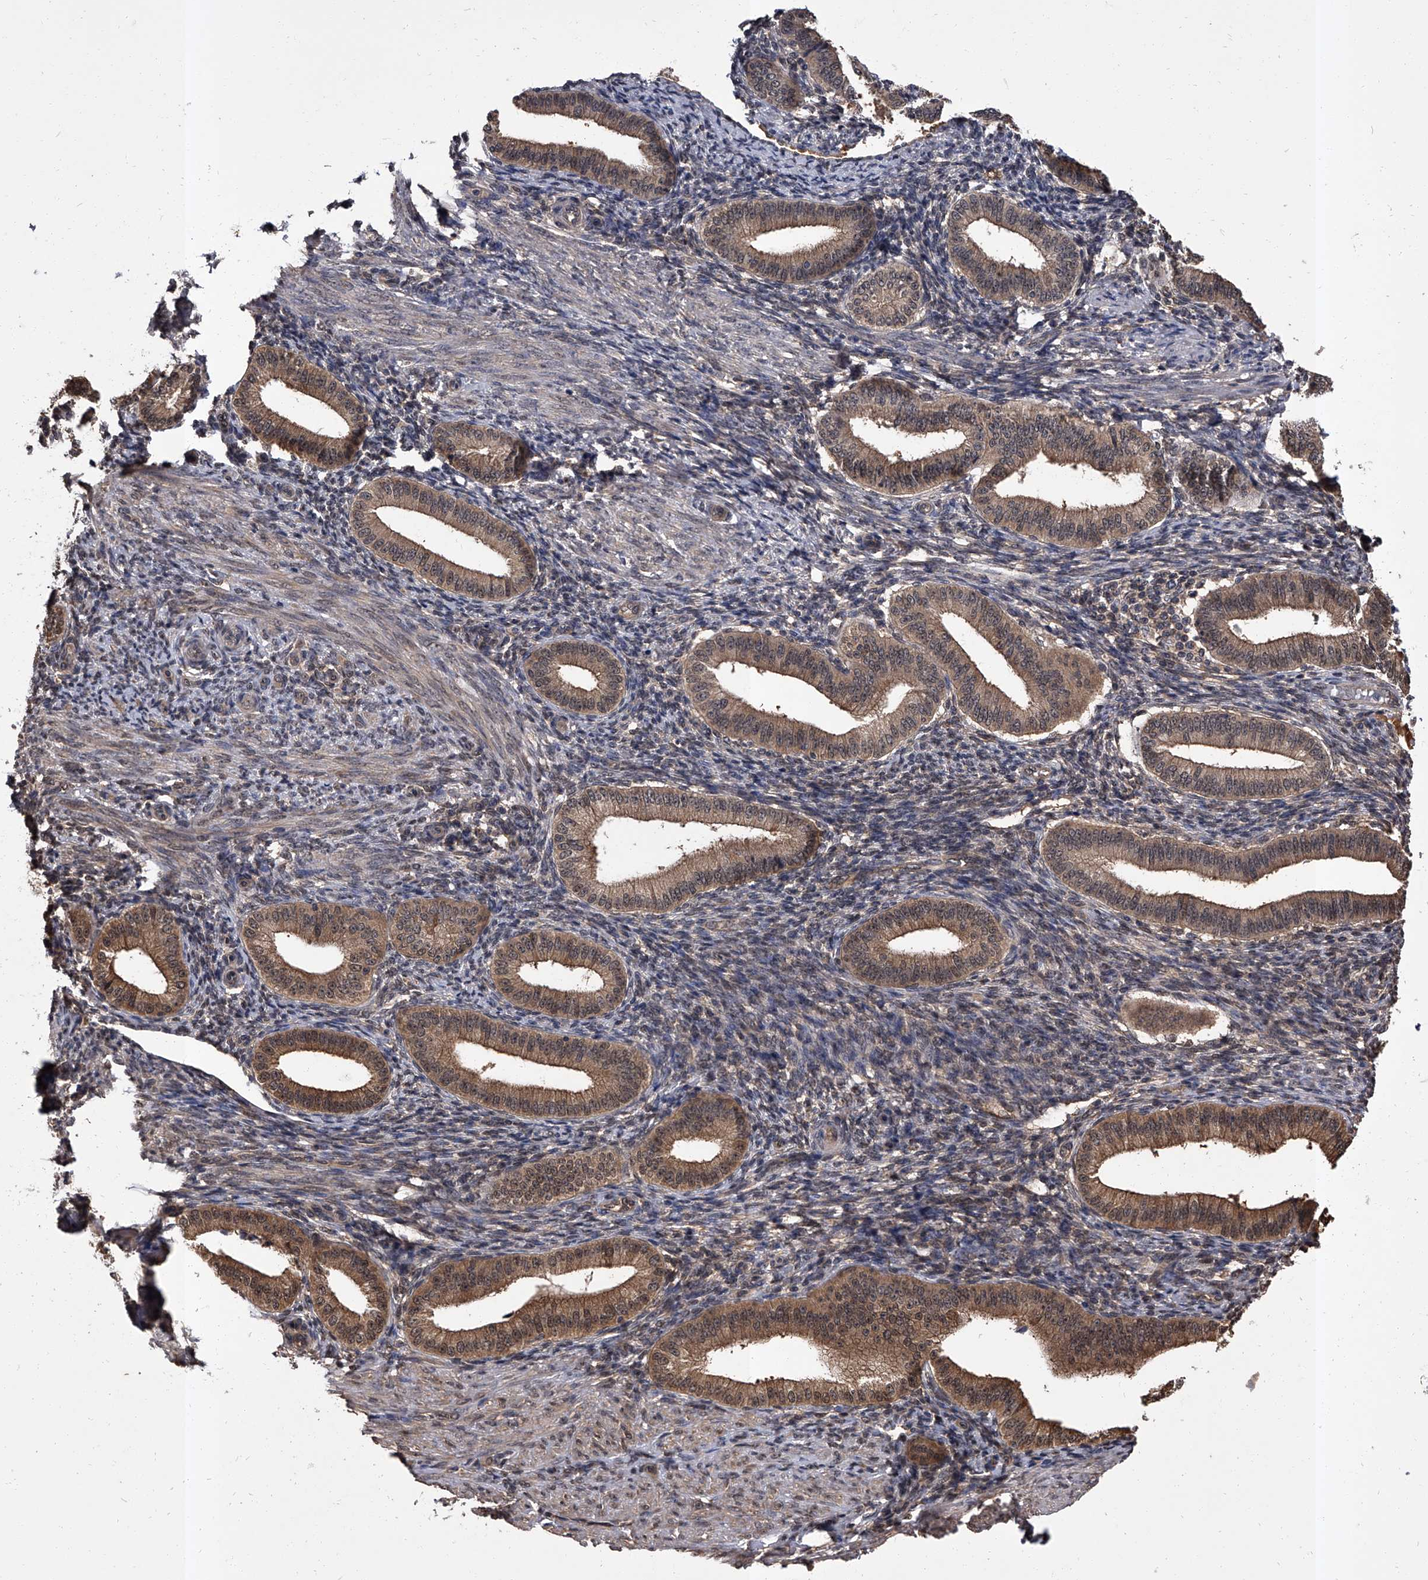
{"staining": {"intensity": "weak", "quantity": "25%-75%", "location": "cytoplasmic/membranous,nuclear"}, "tissue": "endometrium", "cell_type": "Cells in endometrial stroma", "image_type": "normal", "snomed": [{"axis": "morphology", "description": "Normal tissue, NOS"}, {"axis": "topography", "description": "Endometrium"}], "caption": "This photomicrograph shows immunohistochemistry staining of normal human endometrium, with low weak cytoplasmic/membranous,nuclear staining in approximately 25%-75% of cells in endometrial stroma.", "gene": "SLC18B1", "patient": {"sex": "female", "age": 39}}